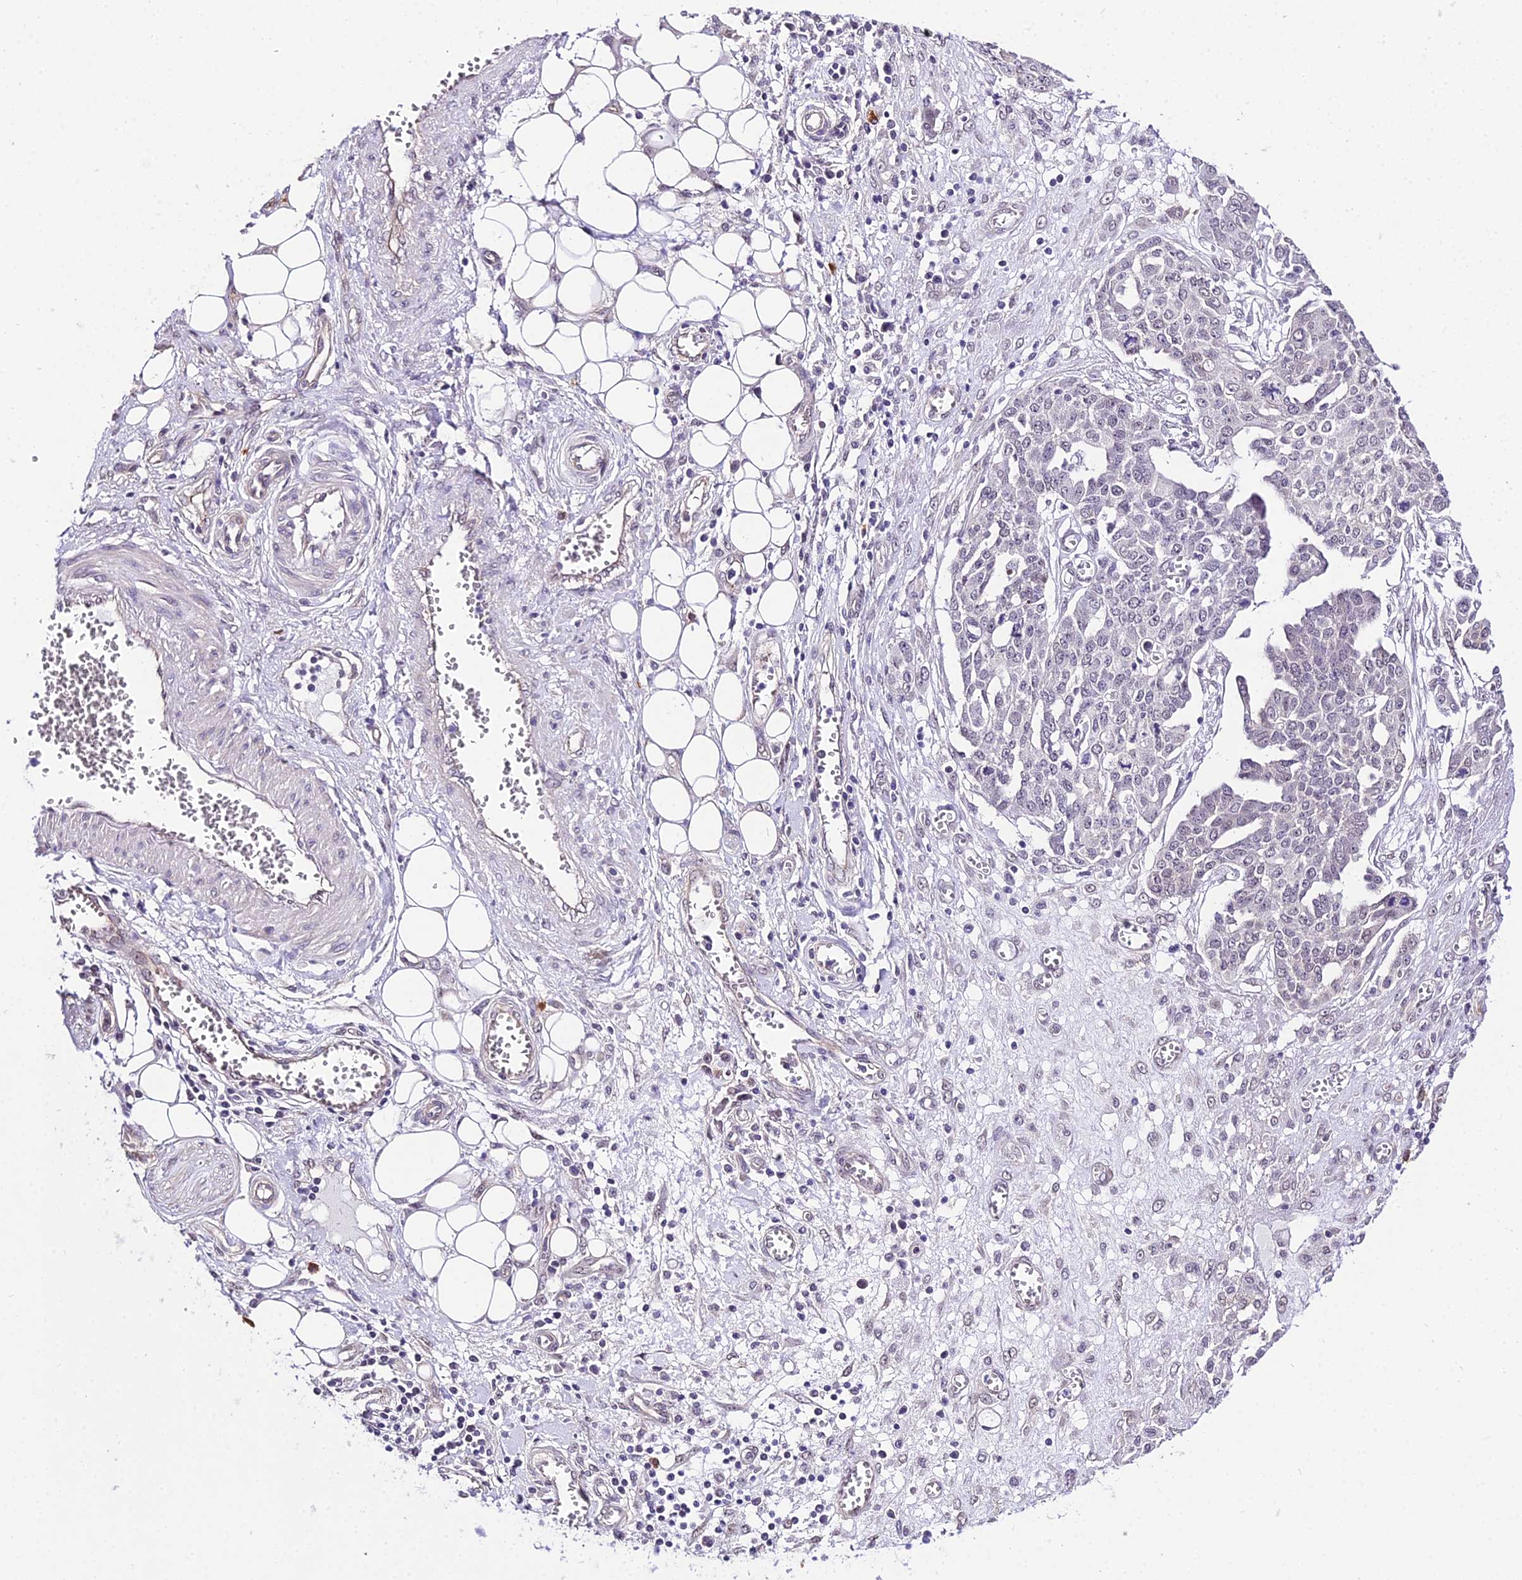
{"staining": {"intensity": "negative", "quantity": "none", "location": "none"}, "tissue": "ovarian cancer", "cell_type": "Tumor cells", "image_type": "cancer", "snomed": [{"axis": "morphology", "description": "Cystadenocarcinoma, serous, NOS"}, {"axis": "topography", "description": "Soft tissue"}, {"axis": "topography", "description": "Ovary"}], "caption": "Image shows no significant protein staining in tumor cells of ovarian cancer.", "gene": "POLR2I", "patient": {"sex": "female", "age": 57}}